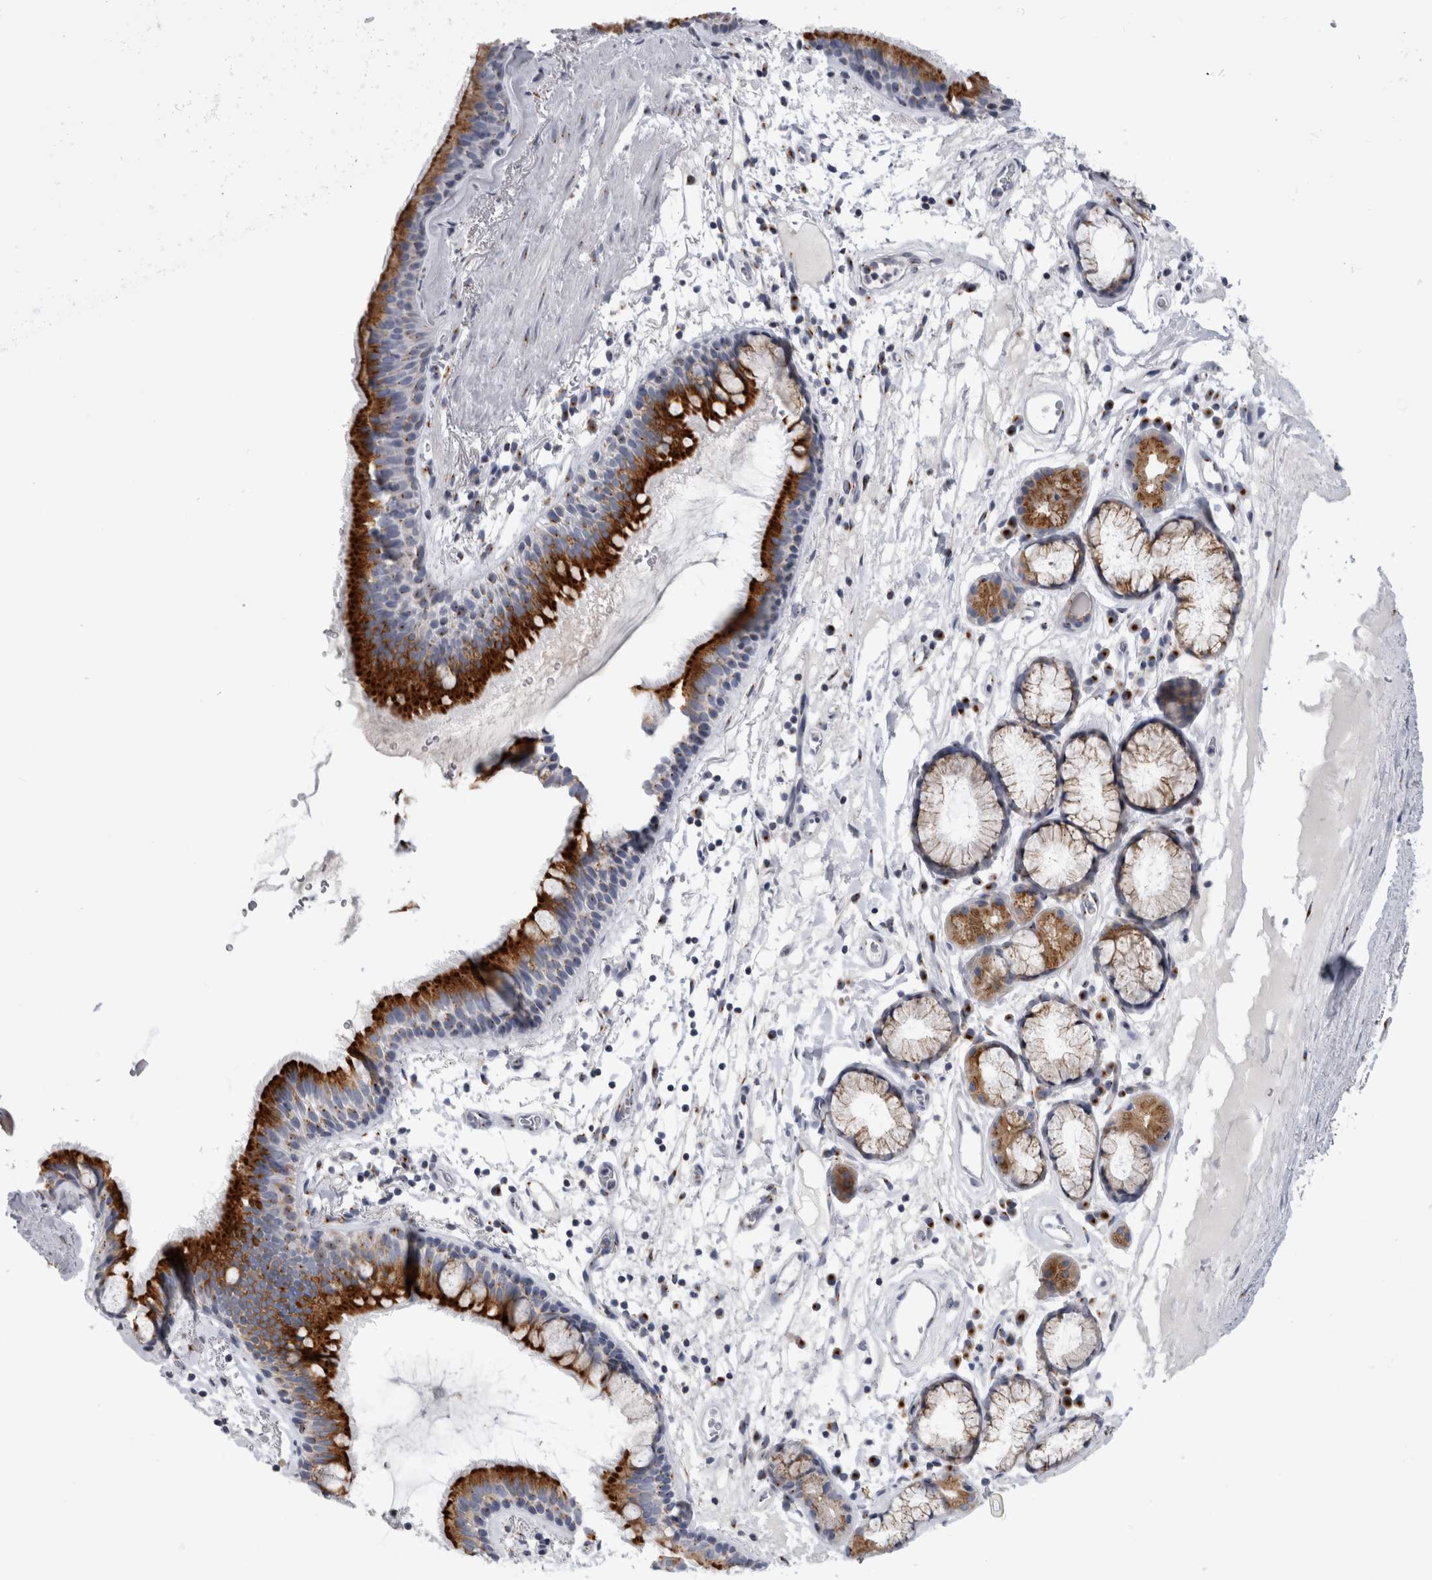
{"staining": {"intensity": "strong", "quantity": ">75%", "location": "cytoplasmic/membranous"}, "tissue": "bronchus", "cell_type": "Respiratory epithelial cells", "image_type": "normal", "snomed": [{"axis": "morphology", "description": "Normal tissue, NOS"}, {"axis": "topography", "description": "Cartilage tissue"}], "caption": "Strong cytoplasmic/membranous positivity is appreciated in about >75% of respiratory epithelial cells in normal bronchus. (Stains: DAB (3,3'-diaminobenzidine) in brown, nuclei in blue, Microscopy: brightfield microscopy at high magnification).", "gene": "AKAP9", "patient": {"sex": "female", "age": 63}}